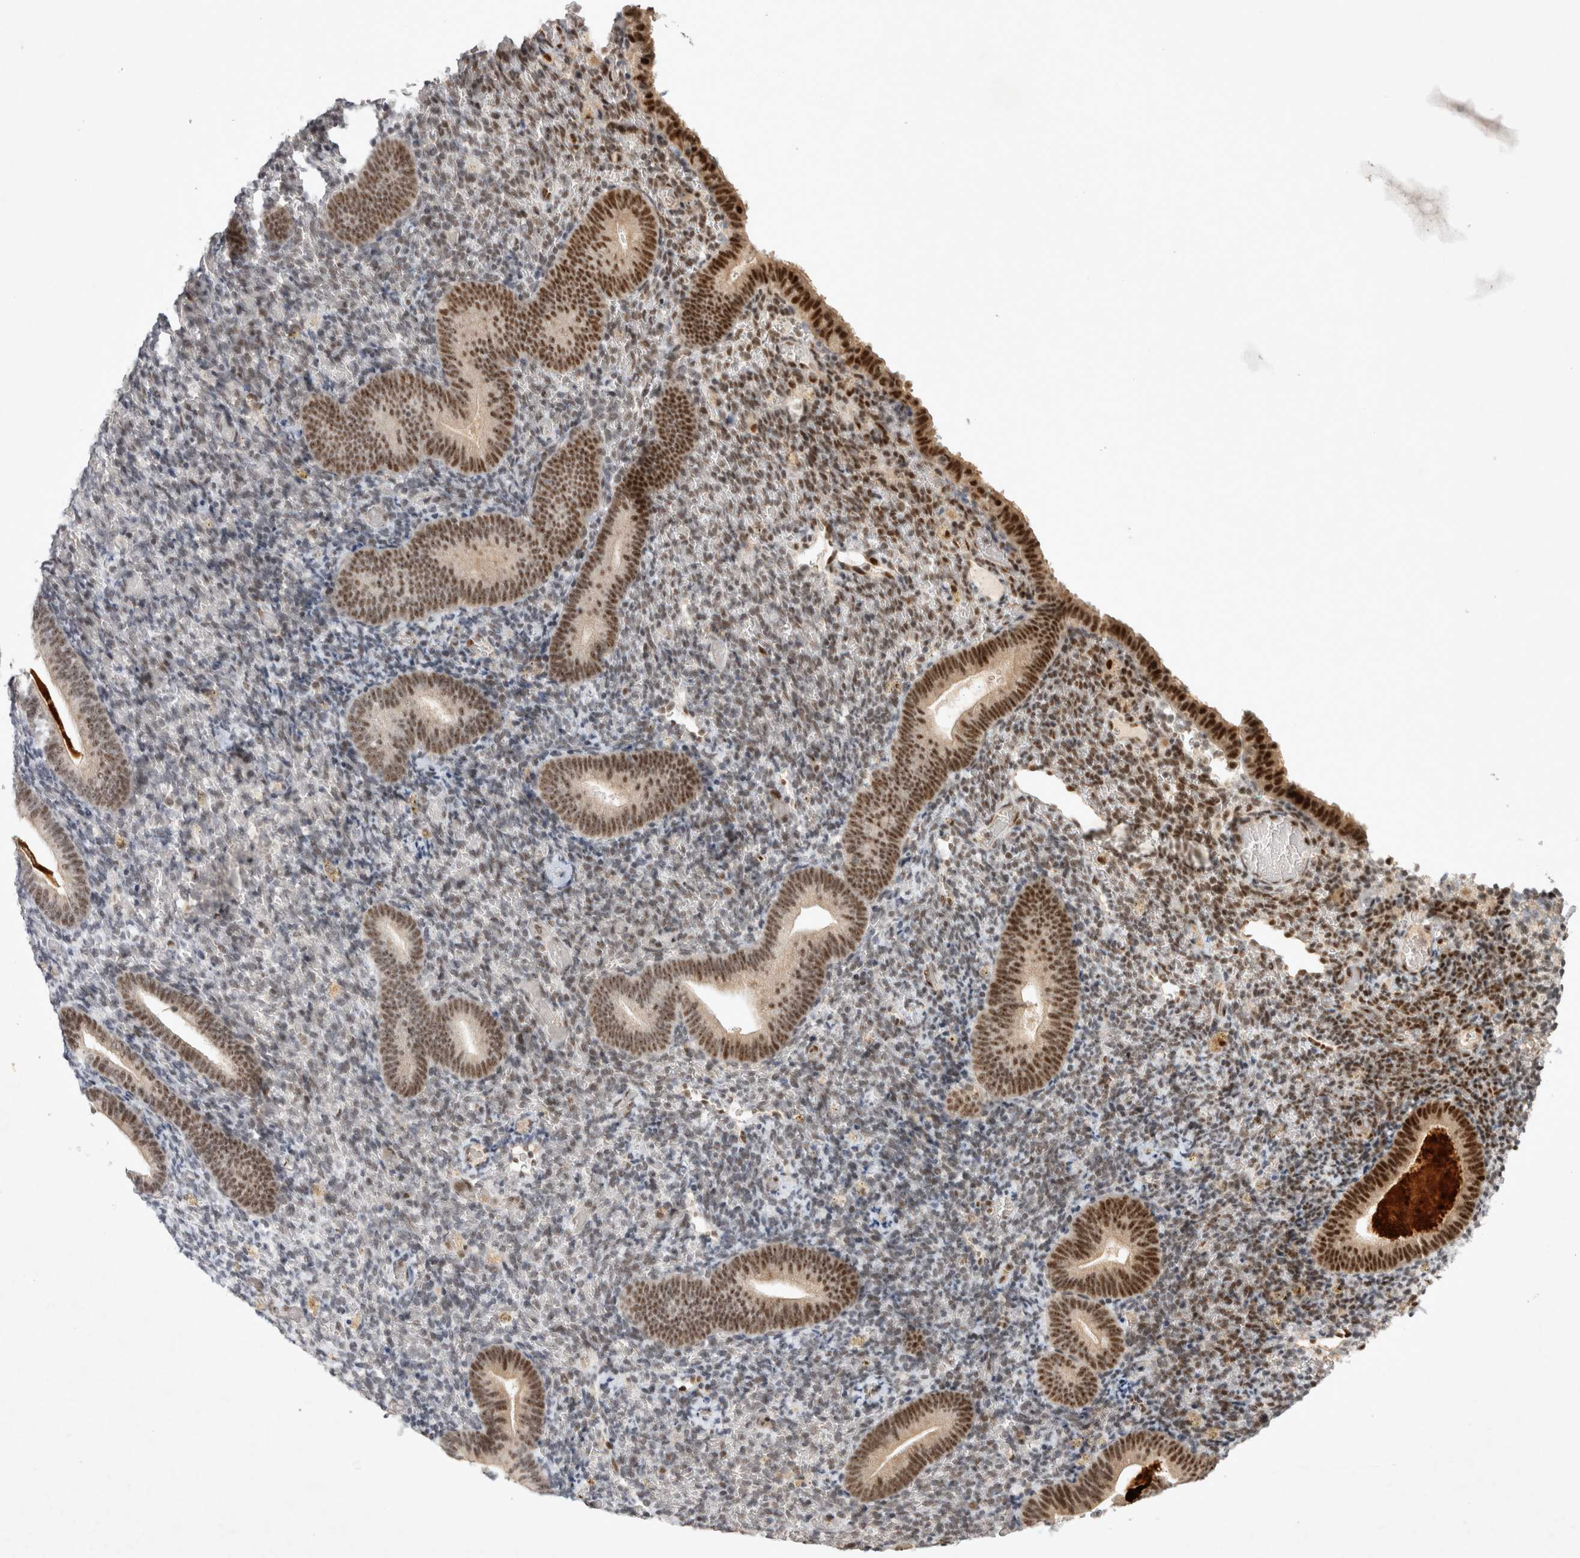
{"staining": {"intensity": "moderate", "quantity": "<25%", "location": "nuclear"}, "tissue": "endometrium", "cell_type": "Cells in endometrial stroma", "image_type": "normal", "snomed": [{"axis": "morphology", "description": "Normal tissue, NOS"}, {"axis": "topography", "description": "Endometrium"}], "caption": "Immunohistochemical staining of unremarkable endometrium reveals moderate nuclear protein expression in approximately <25% of cells in endometrial stroma.", "gene": "HESX1", "patient": {"sex": "female", "age": 51}}